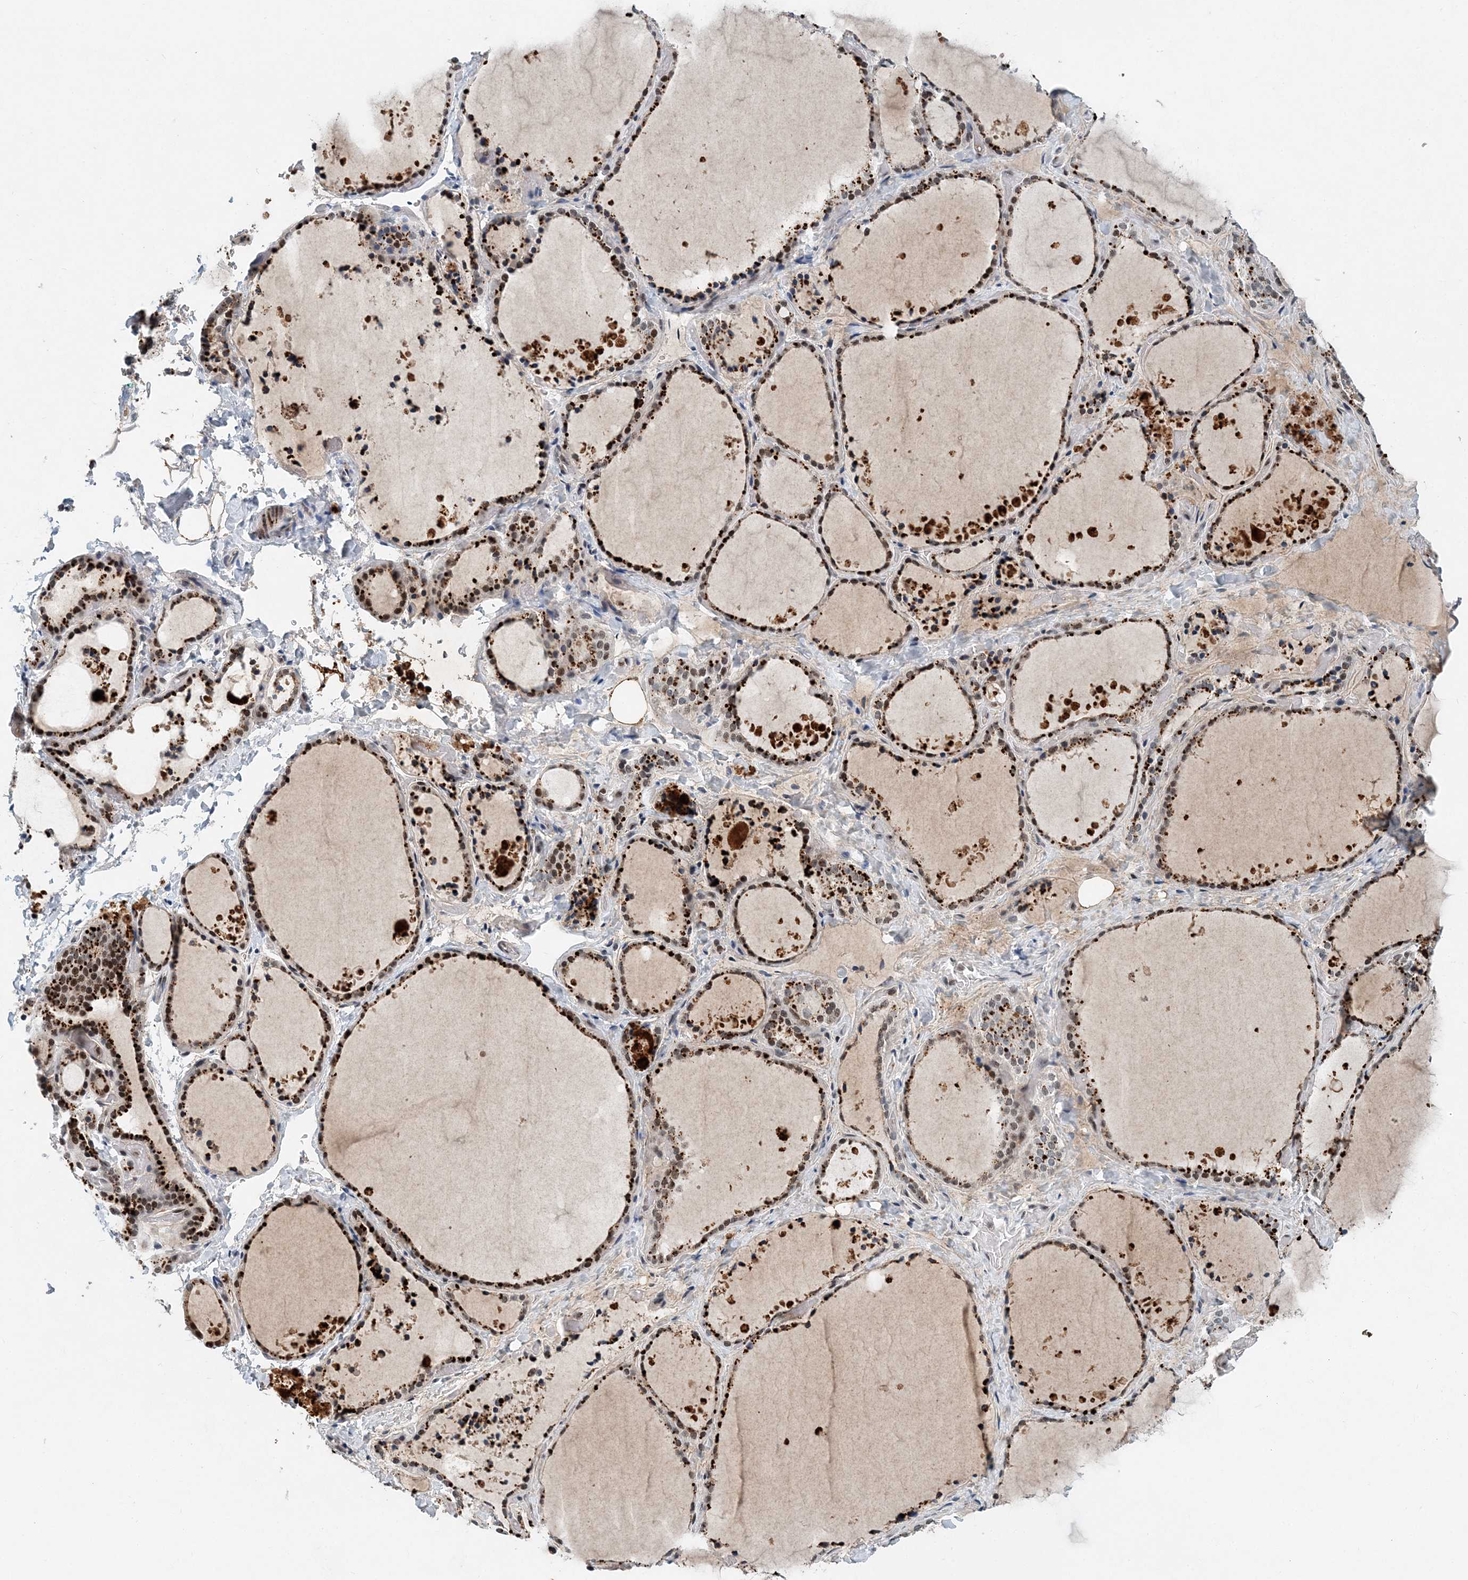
{"staining": {"intensity": "strong", "quantity": ">75%", "location": "cytoplasmic/membranous,nuclear"}, "tissue": "thyroid gland", "cell_type": "Glandular cells", "image_type": "normal", "snomed": [{"axis": "morphology", "description": "Normal tissue, NOS"}, {"axis": "topography", "description": "Thyroid gland"}], "caption": "Thyroid gland stained with DAB (3,3'-diaminobenzidine) immunohistochemistry (IHC) demonstrates high levels of strong cytoplasmic/membranous,nuclear expression in approximately >75% of glandular cells. The staining was performed using DAB to visualize the protein expression in brown, while the nuclei were stained in blue with hematoxylin (Magnification: 20x).", "gene": "KPNA4", "patient": {"sex": "female", "age": 44}}